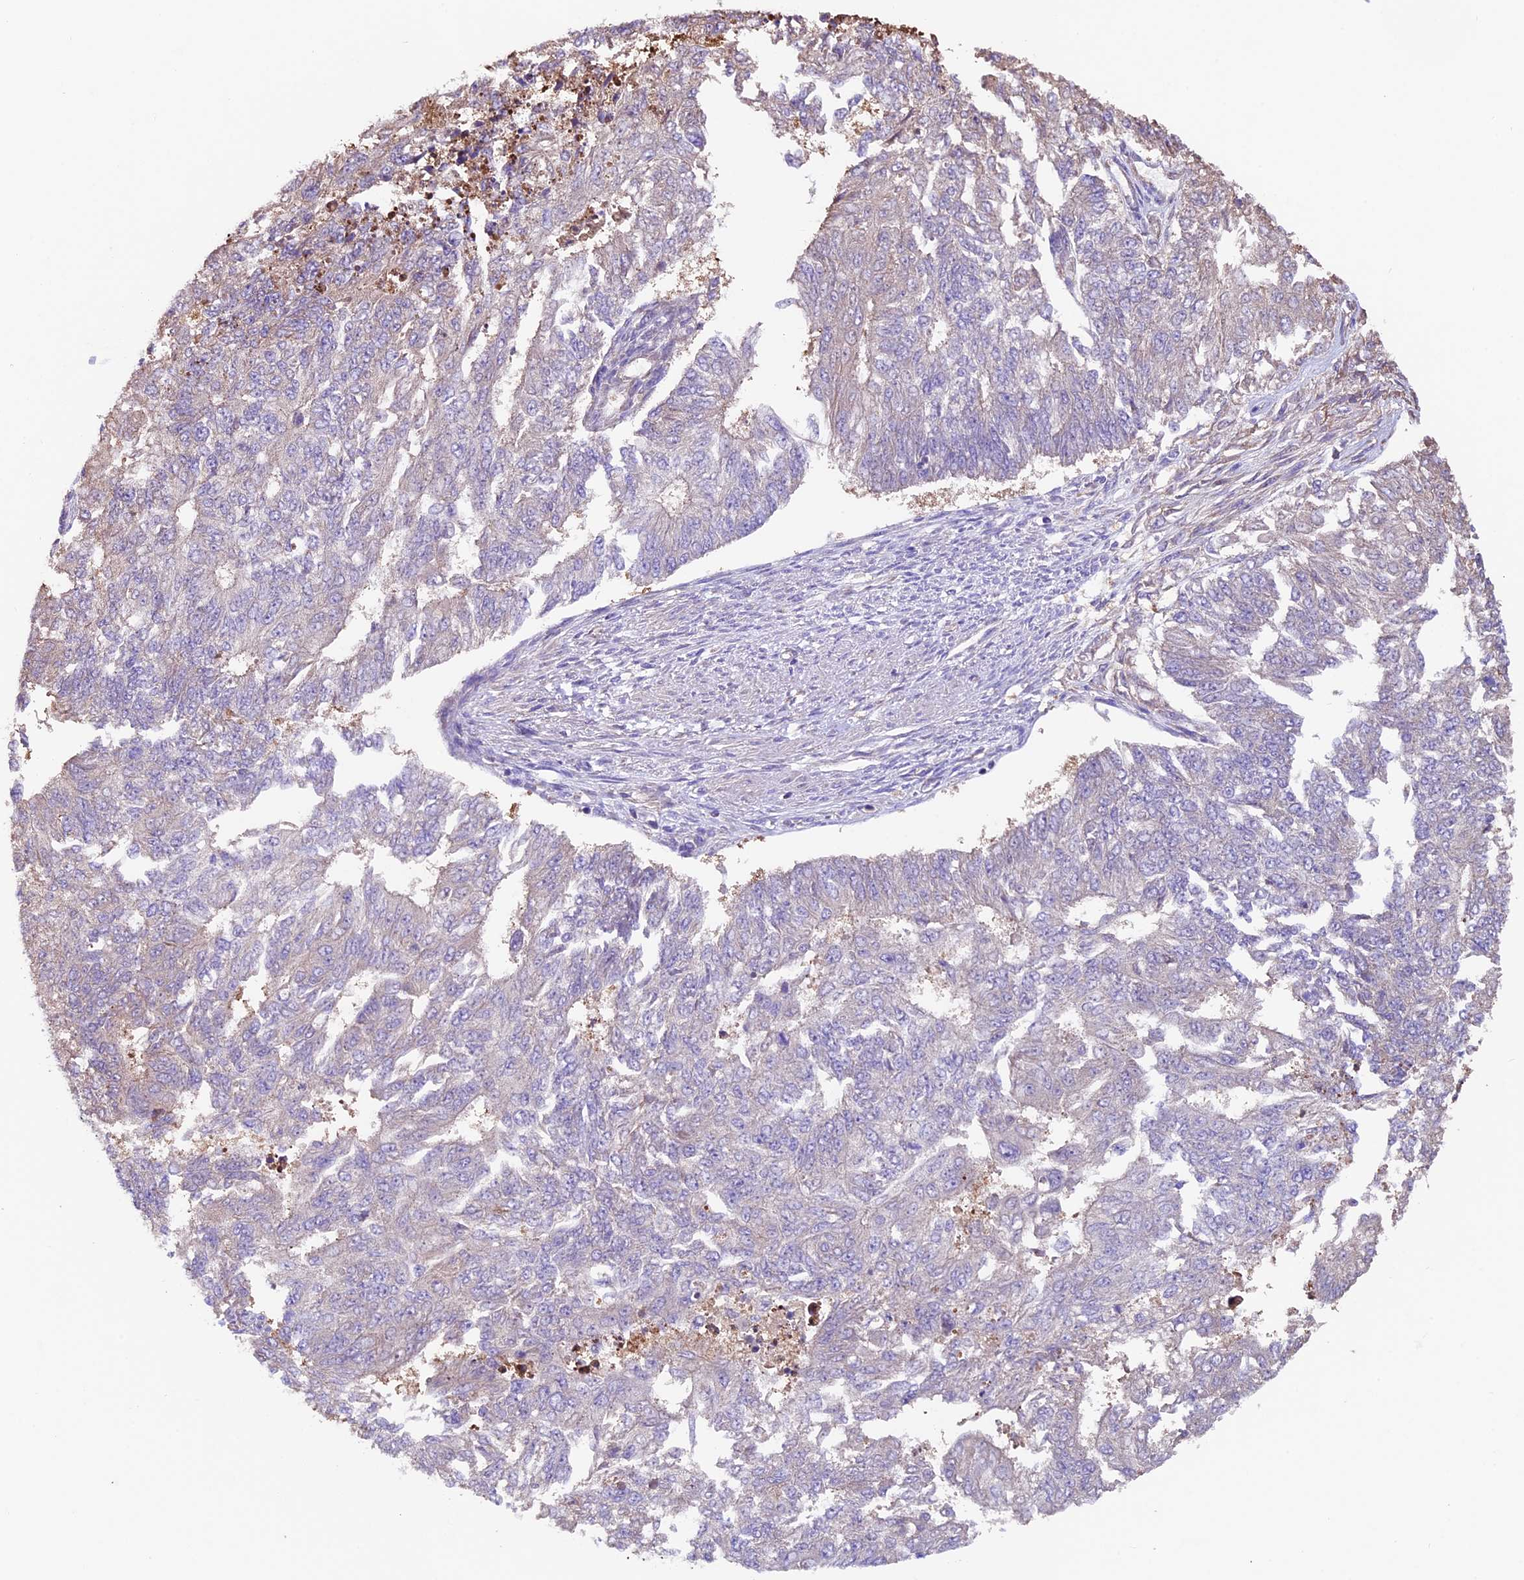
{"staining": {"intensity": "negative", "quantity": "none", "location": "none"}, "tissue": "endometrial cancer", "cell_type": "Tumor cells", "image_type": "cancer", "snomed": [{"axis": "morphology", "description": "Adenocarcinoma, NOS"}, {"axis": "topography", "description": "Endometrium"}], "caption": "The image demonstrates no significant positivity in tumor cells of endometrial cancer (adenocarcinoma).", "gene": "SBNO2", "patient": {"sex": "female", "age": 32}}